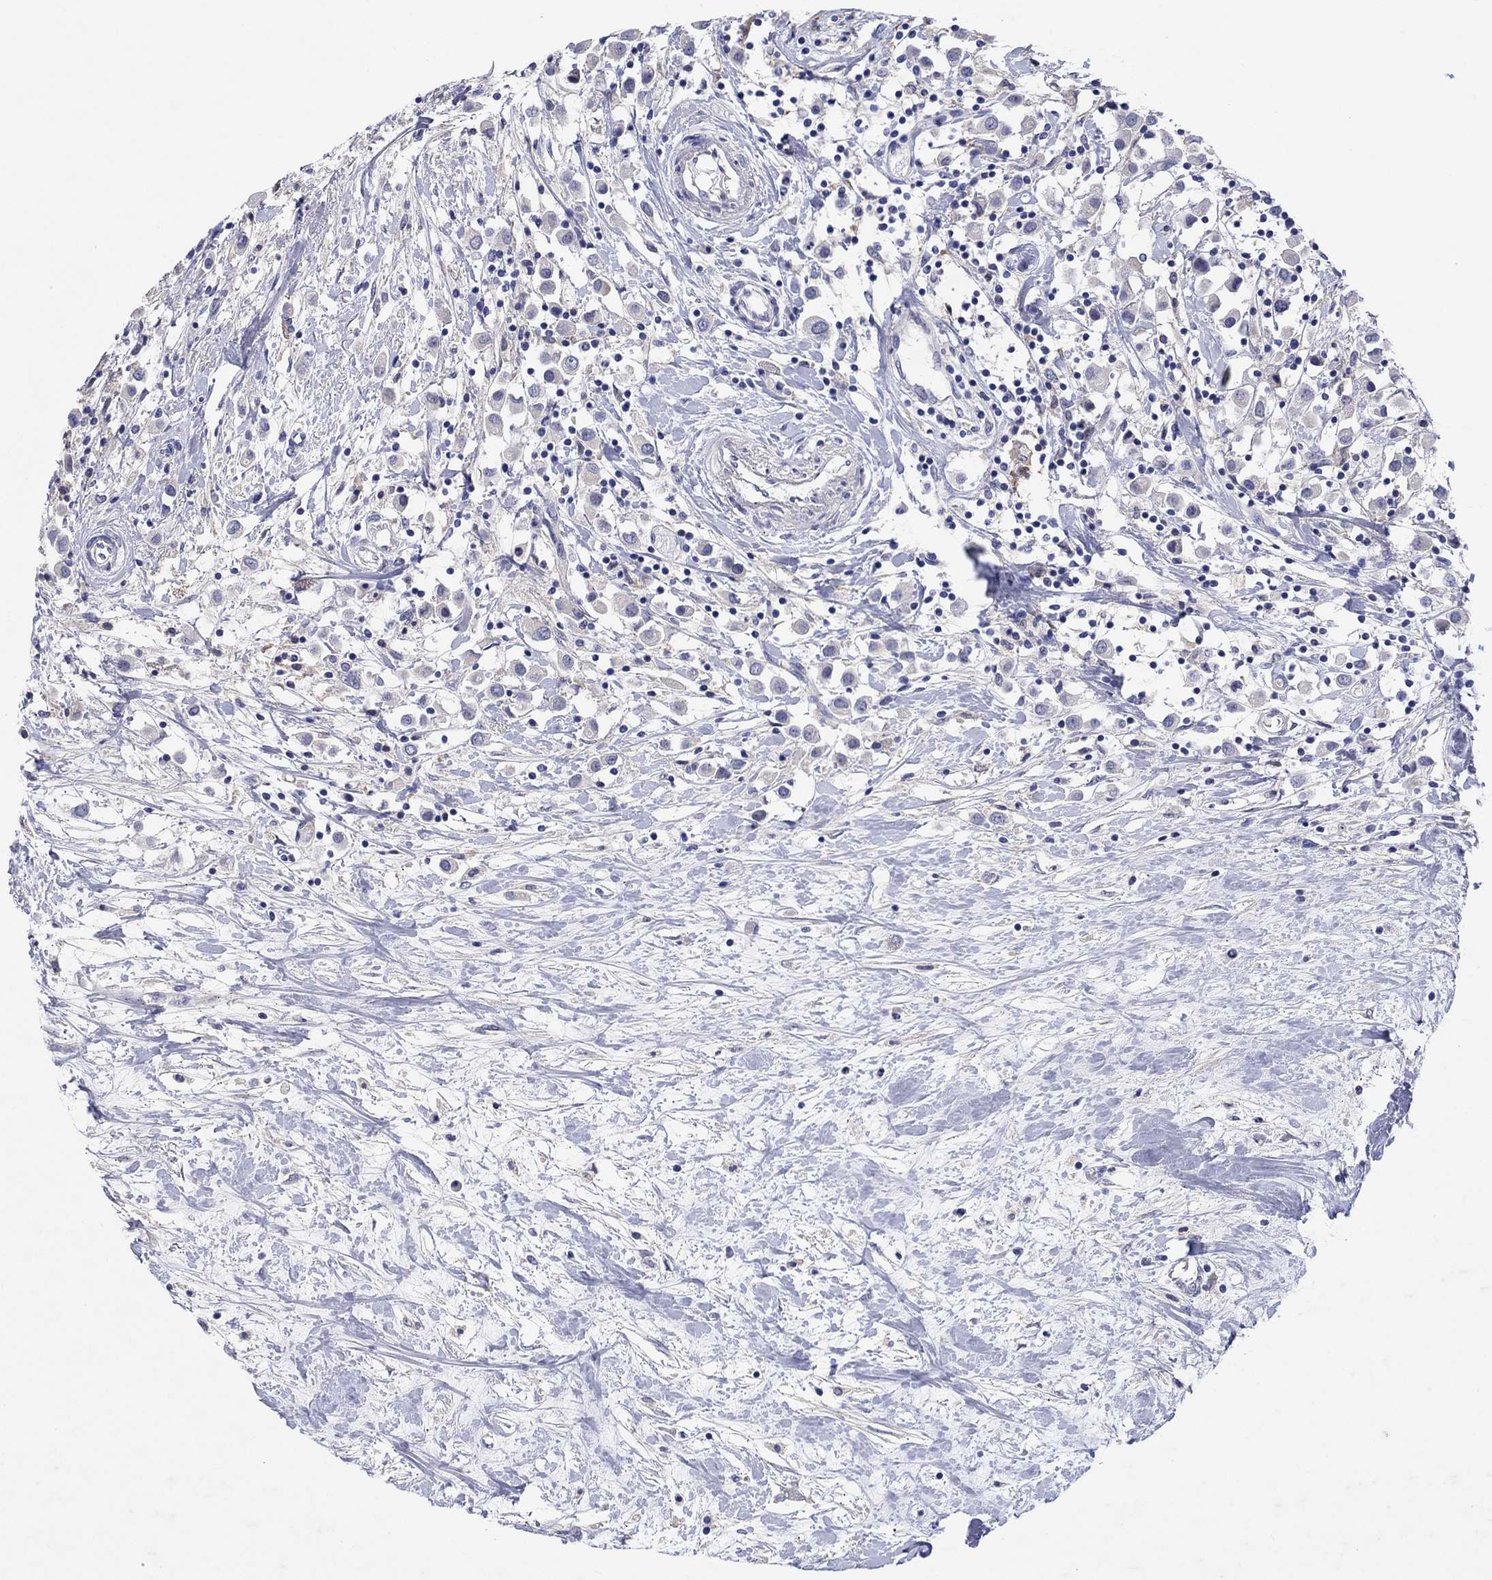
{"staining": {"intensity": "weak", "quantity": "25%-75%", "location": "cytoplasmic/membranous"}, "tissue": "breast cancer", "cell_type": "Tumor cells", "image_type": "cancer", "snomed": [{"axis": "morphology", "description": "Duct carcinoma"}, {"axis": "topography", "description": "Breast"}], "caption": "Human breast infiltrating ductal carcinoma stained with a protein marker exhibits weak staining in tumor cells.", "gene": "HDC", "patient": {"sex": "female", "age": 61}}